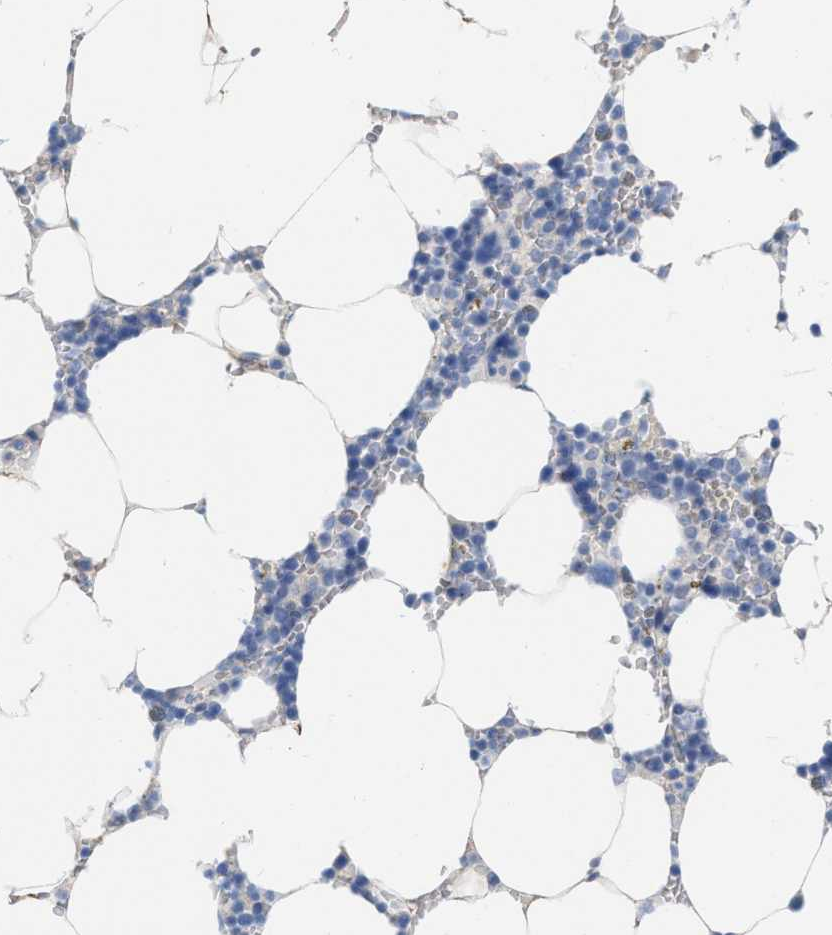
{"staining": {"intensity": "negative", "quantity": "none", "location": "none"}, "tissue": "bone marrow", "cell_type": "Hematopoietic cells", "image_type": "normal", "snomed": [{"axis": "morphology", "description": "Normal tissue, NOS"}, {"axis": "topography", "description": "Bone marrow"}], "caption": "Histopathology image shows no protein expression in hematopoietic cells of benign bone marrow. (DAB IHC with hematoxylin counter stain).", "gene": "TAGLN", "patient": {"sex": "male", "age": 70}}